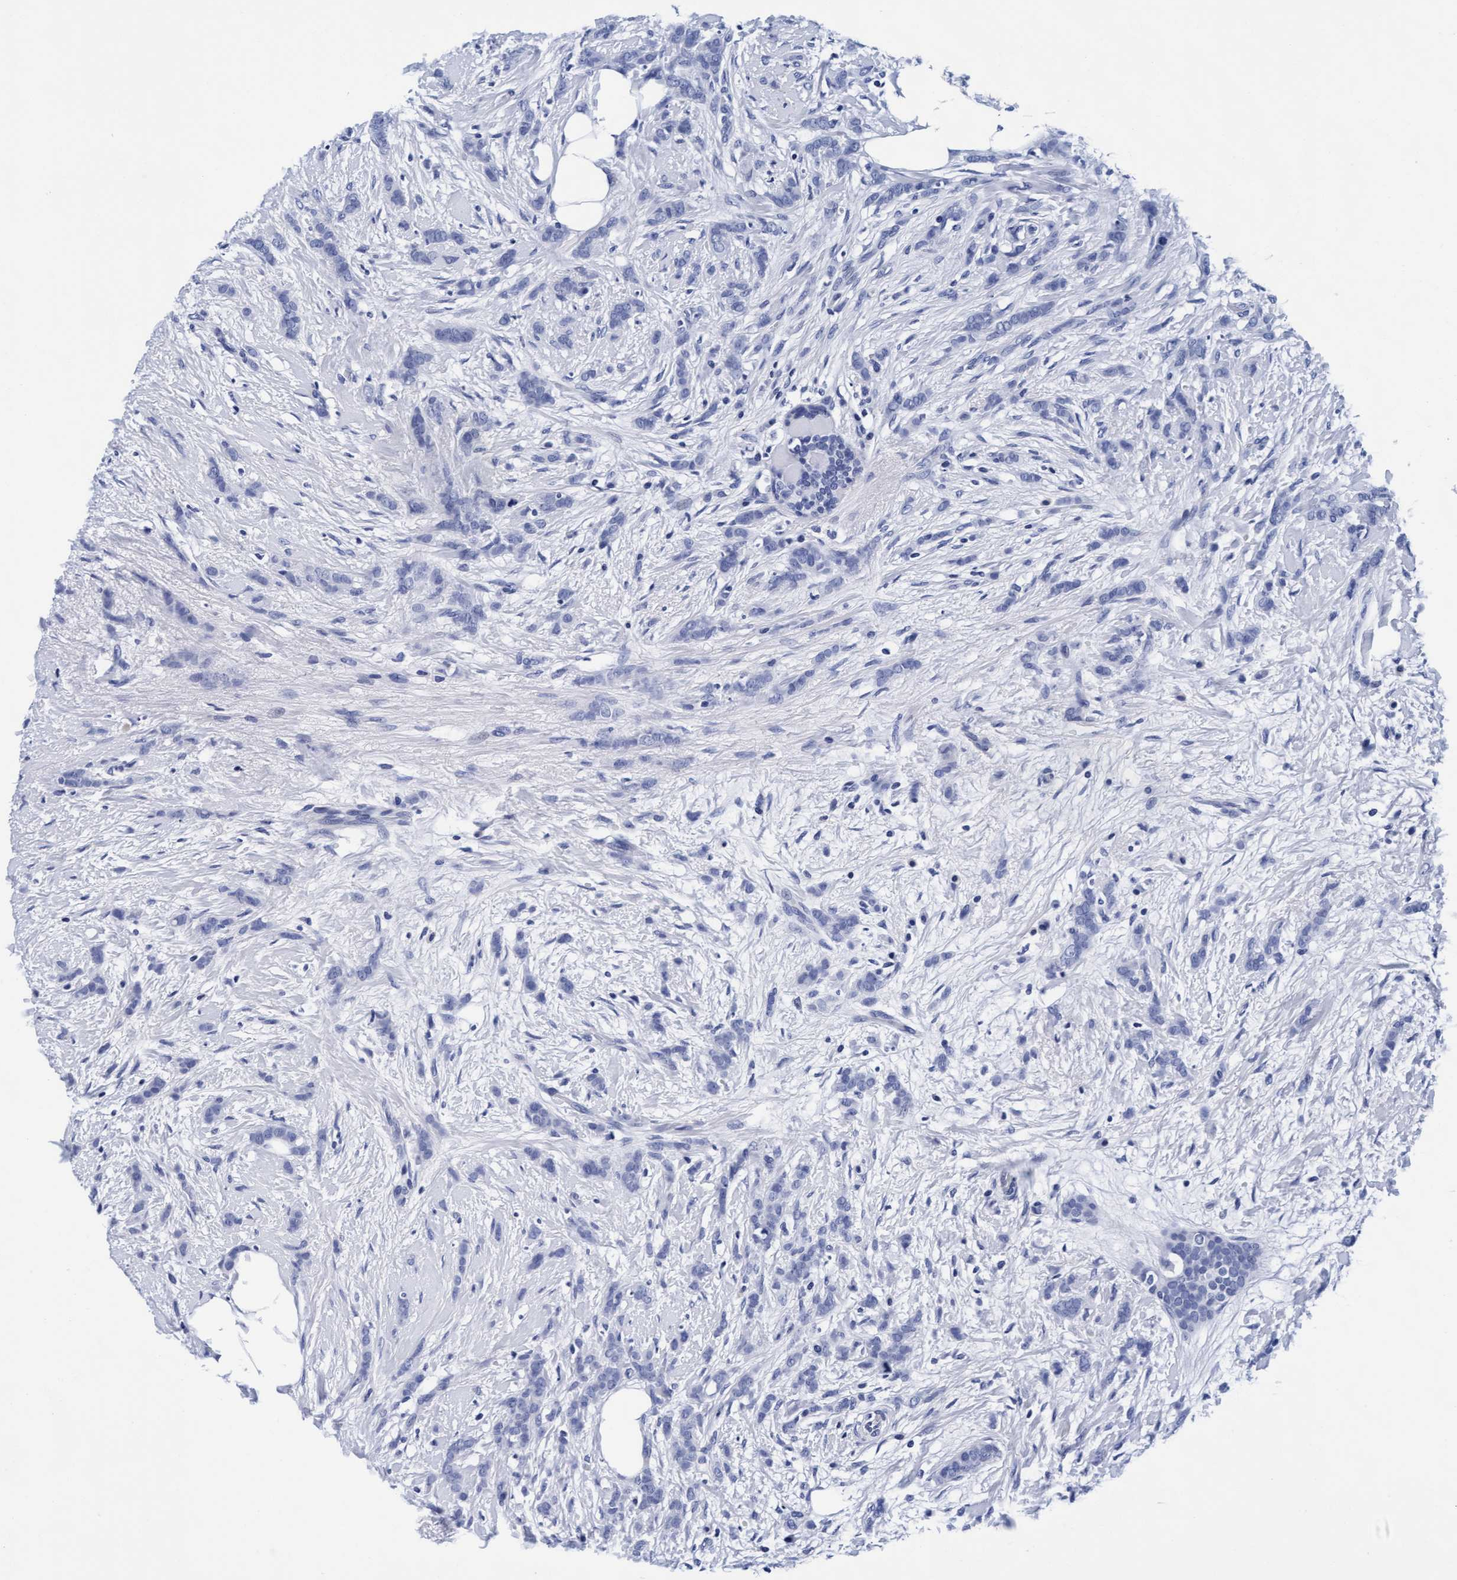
{"staining": {"intensity": "negative", "quantity": "none", "location": "none"}, "tissue": "breast cancer", "cell_type": "Tumor cells", "image_type": "cancer", "snomed": [{"axis": "morphology", "description": "Lobular carcinoma, in situ"}, {"axis": "morphology", "description": "Lobular carcinoma"}, {"axis": "topography", "description": "Breast"}], "caption": "Protein analysis of breast lobular carcinoma demonstrates no significant expression in tumor cells. The staining is performed using DAB brown chromogen with nuclei counter-stained in using hematoxylin.", "gene": "ARSG", "patient": {"sex": "female", "age": 41}}